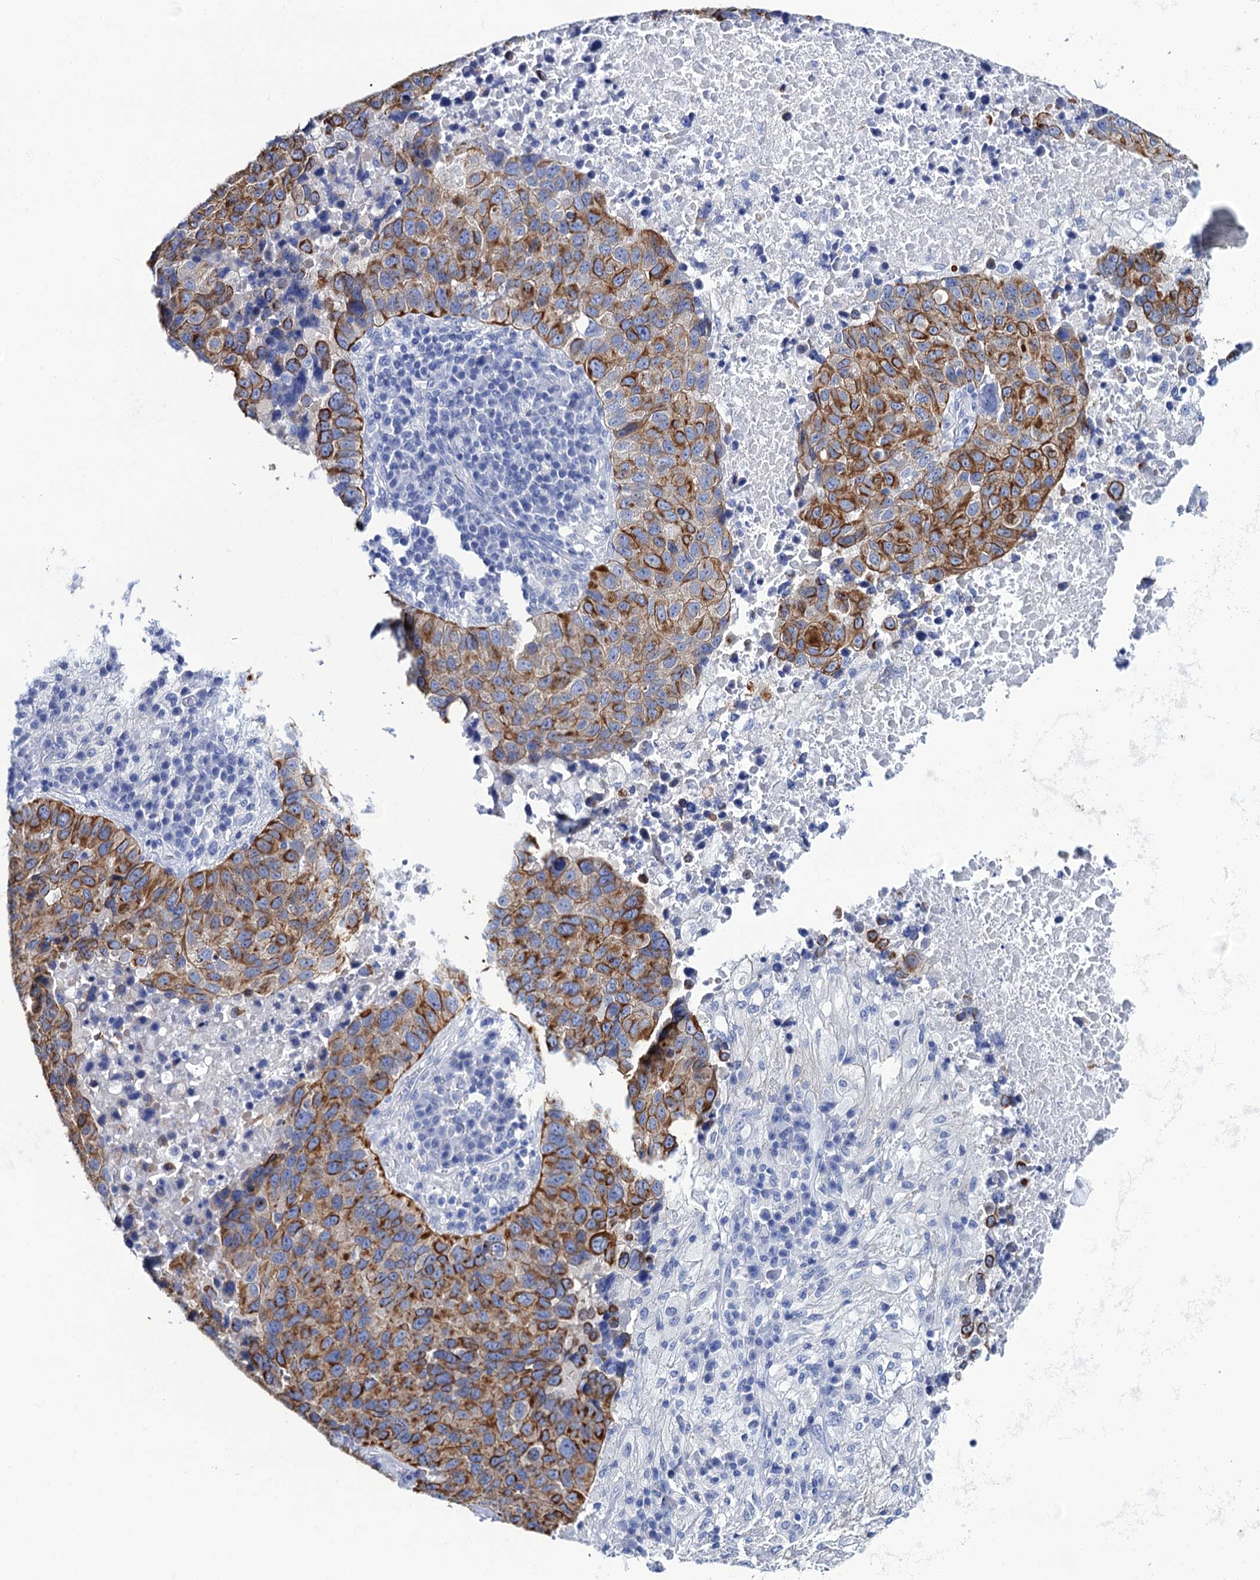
{"staining": {"intensity": "moderate", "quantity": ">75%", "location": "cytoplasmic/membranous"}, "tissue": "lung cancer", "cell_type": "Tumor cells", "image_type": "cancer", "snomed": [{"axis": "morphology", "description": "Squamous cell carcinoma, NOS"}, {"axis": "topography", "description": "Lung"}], "caption": "High-power microscopy captured an immunohistochemistry micrograph of lung cancer (squamous cell carcinoma), revealing moderate cytoplasmic/membranous expression in approximately >75% of tumor cells. Using DAB (3,3'-diaminobenzidine) (brown) and hematoxylin (blue) stains, captured at high magnification using brightfield microscopy.", "gene": "RAB3IP", "patient": {"sex": "male", "age": 73}}